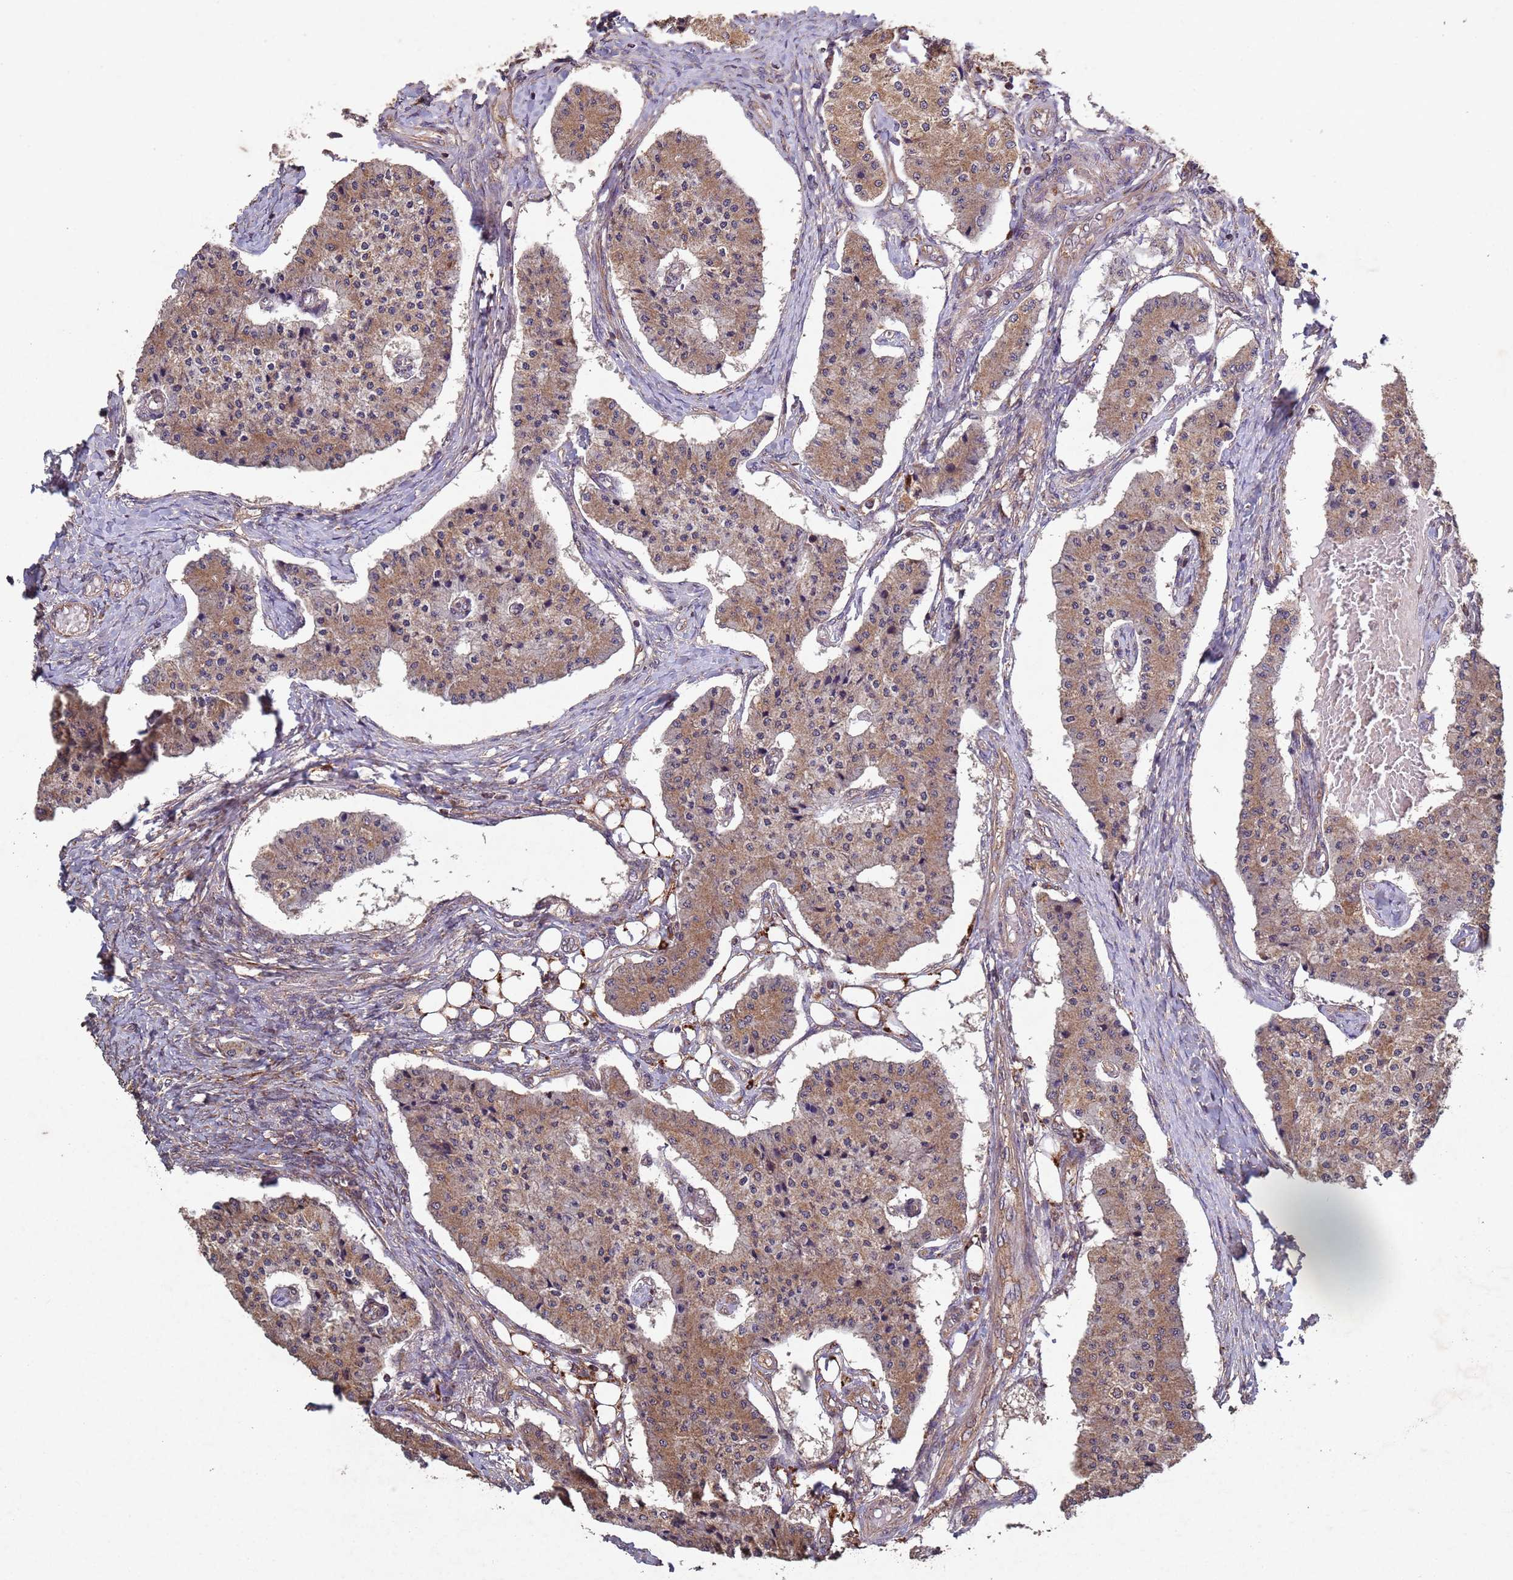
{"staining": {"intensity": "moderate", "quantity": "25%-75%", "location": "cytoplasmic/membranous"}, "tissue": "carcinoid", "cell_type": "Tumor cells", "image_type": "cancer", "snomed": [{"axis": "morphology", "description": "Carcinoid, malignant, NOS"}, {"axis": "topography", "description": "Colon"}], "caption": "Immunohistochemical staining of human malignant carcinoid exhibits medium levels of moderate cytoplasmic/membranous positivity in approximately 25%-75% of tumor cells.", "gene": "FASTKD1", "patient": {"sex": "female", "age": 52}}